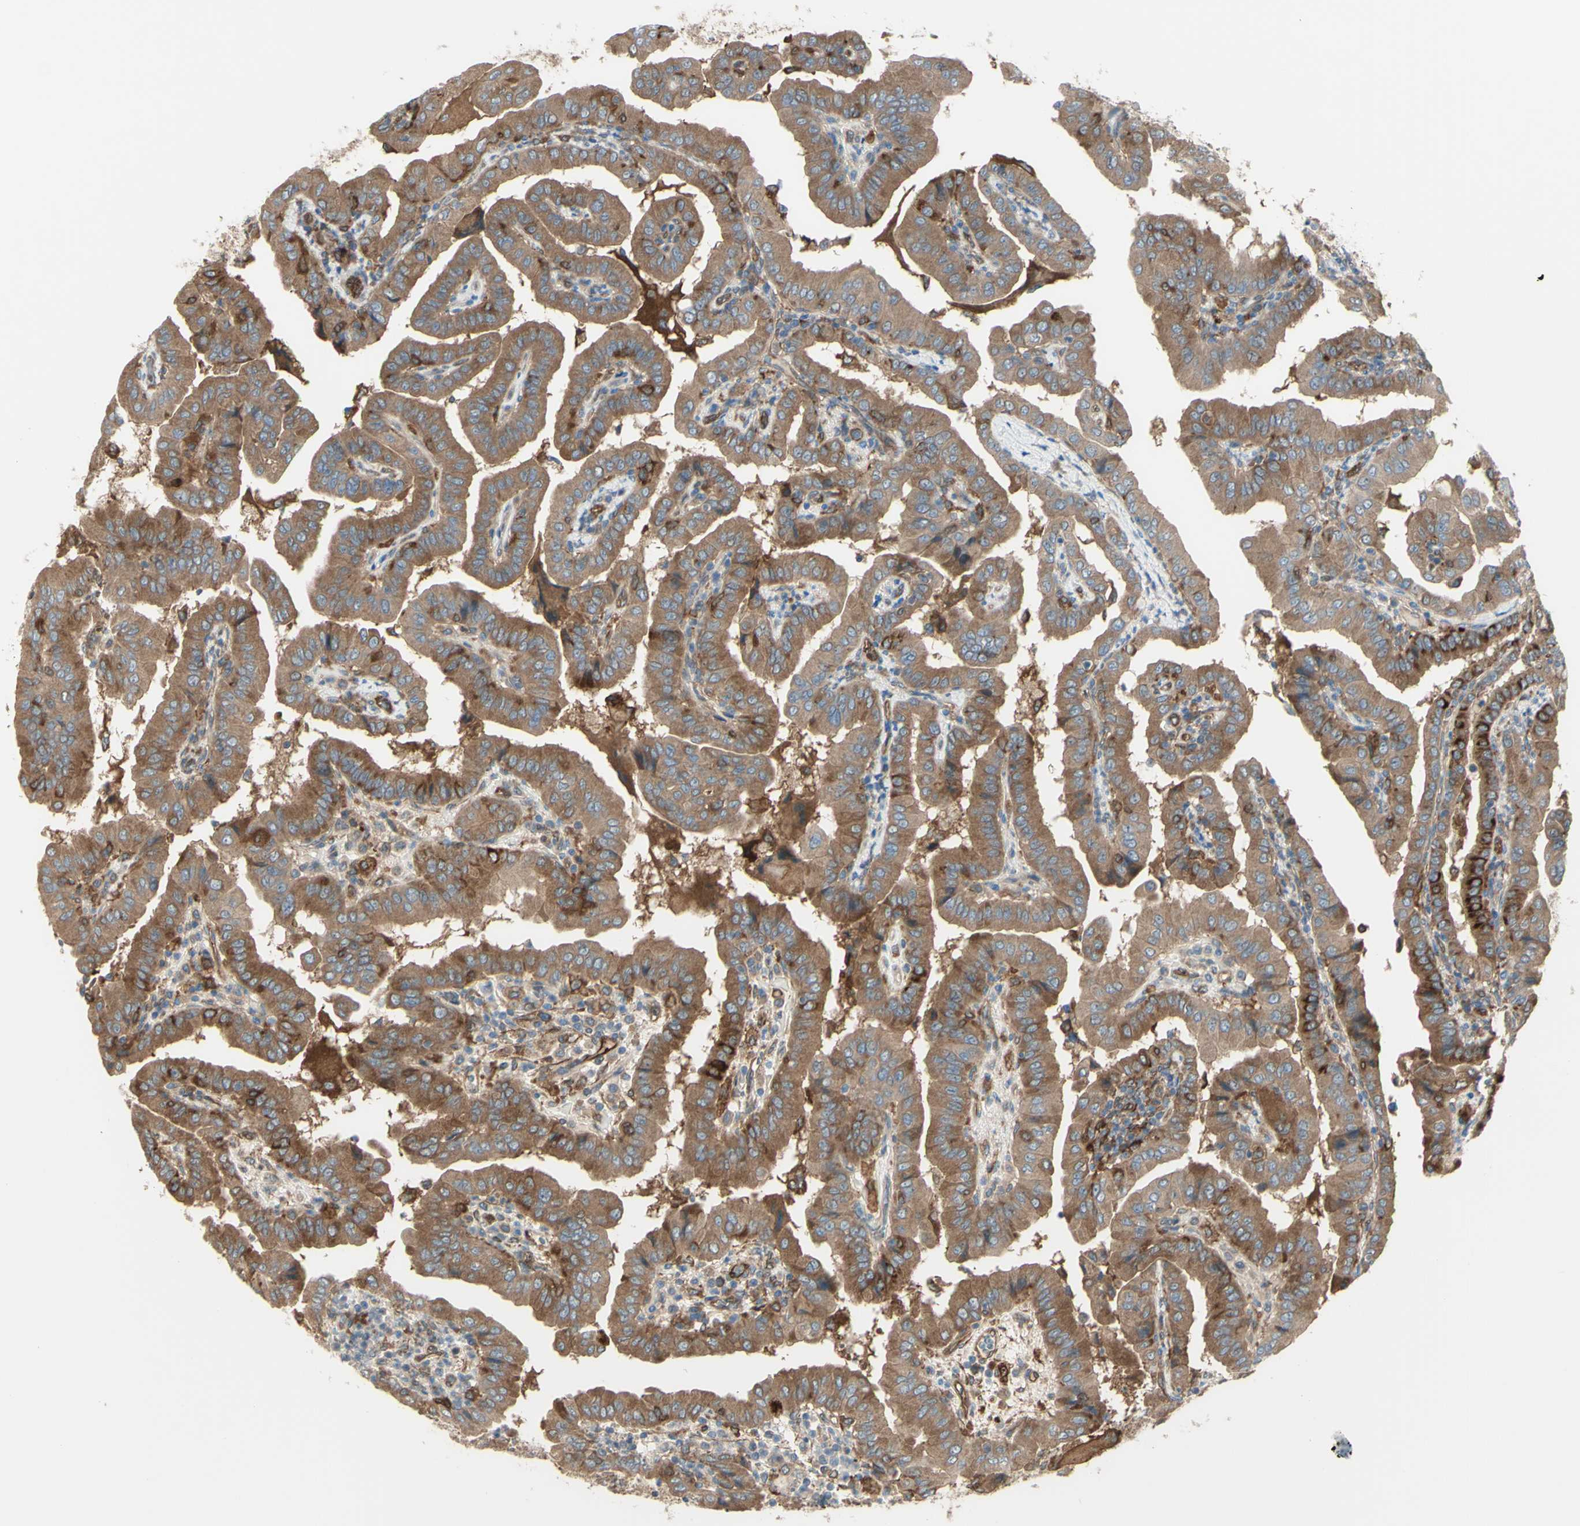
{"staining": {"intensity": "moderate", "quantity": ">75%", "location": "cytoplasmic/membranous"}, "tissue": "thyroid cancer", "cell_type": "Tumor cells", "image_type": "cancer", "snomed": [{"axis": "morphology", "description": "Papillary adenocarcinoma, NOS"}, {"axis": "topography", "description": "Thyroid gland"}], "caption": "A brown stain highlights moderate cytoplasmic/membranous staining of a protein in human thyroid papillary adenocarcinoma tumor cells.", "gene": "IGSF9B", "patient": {"sex": "male", "age": 33}}